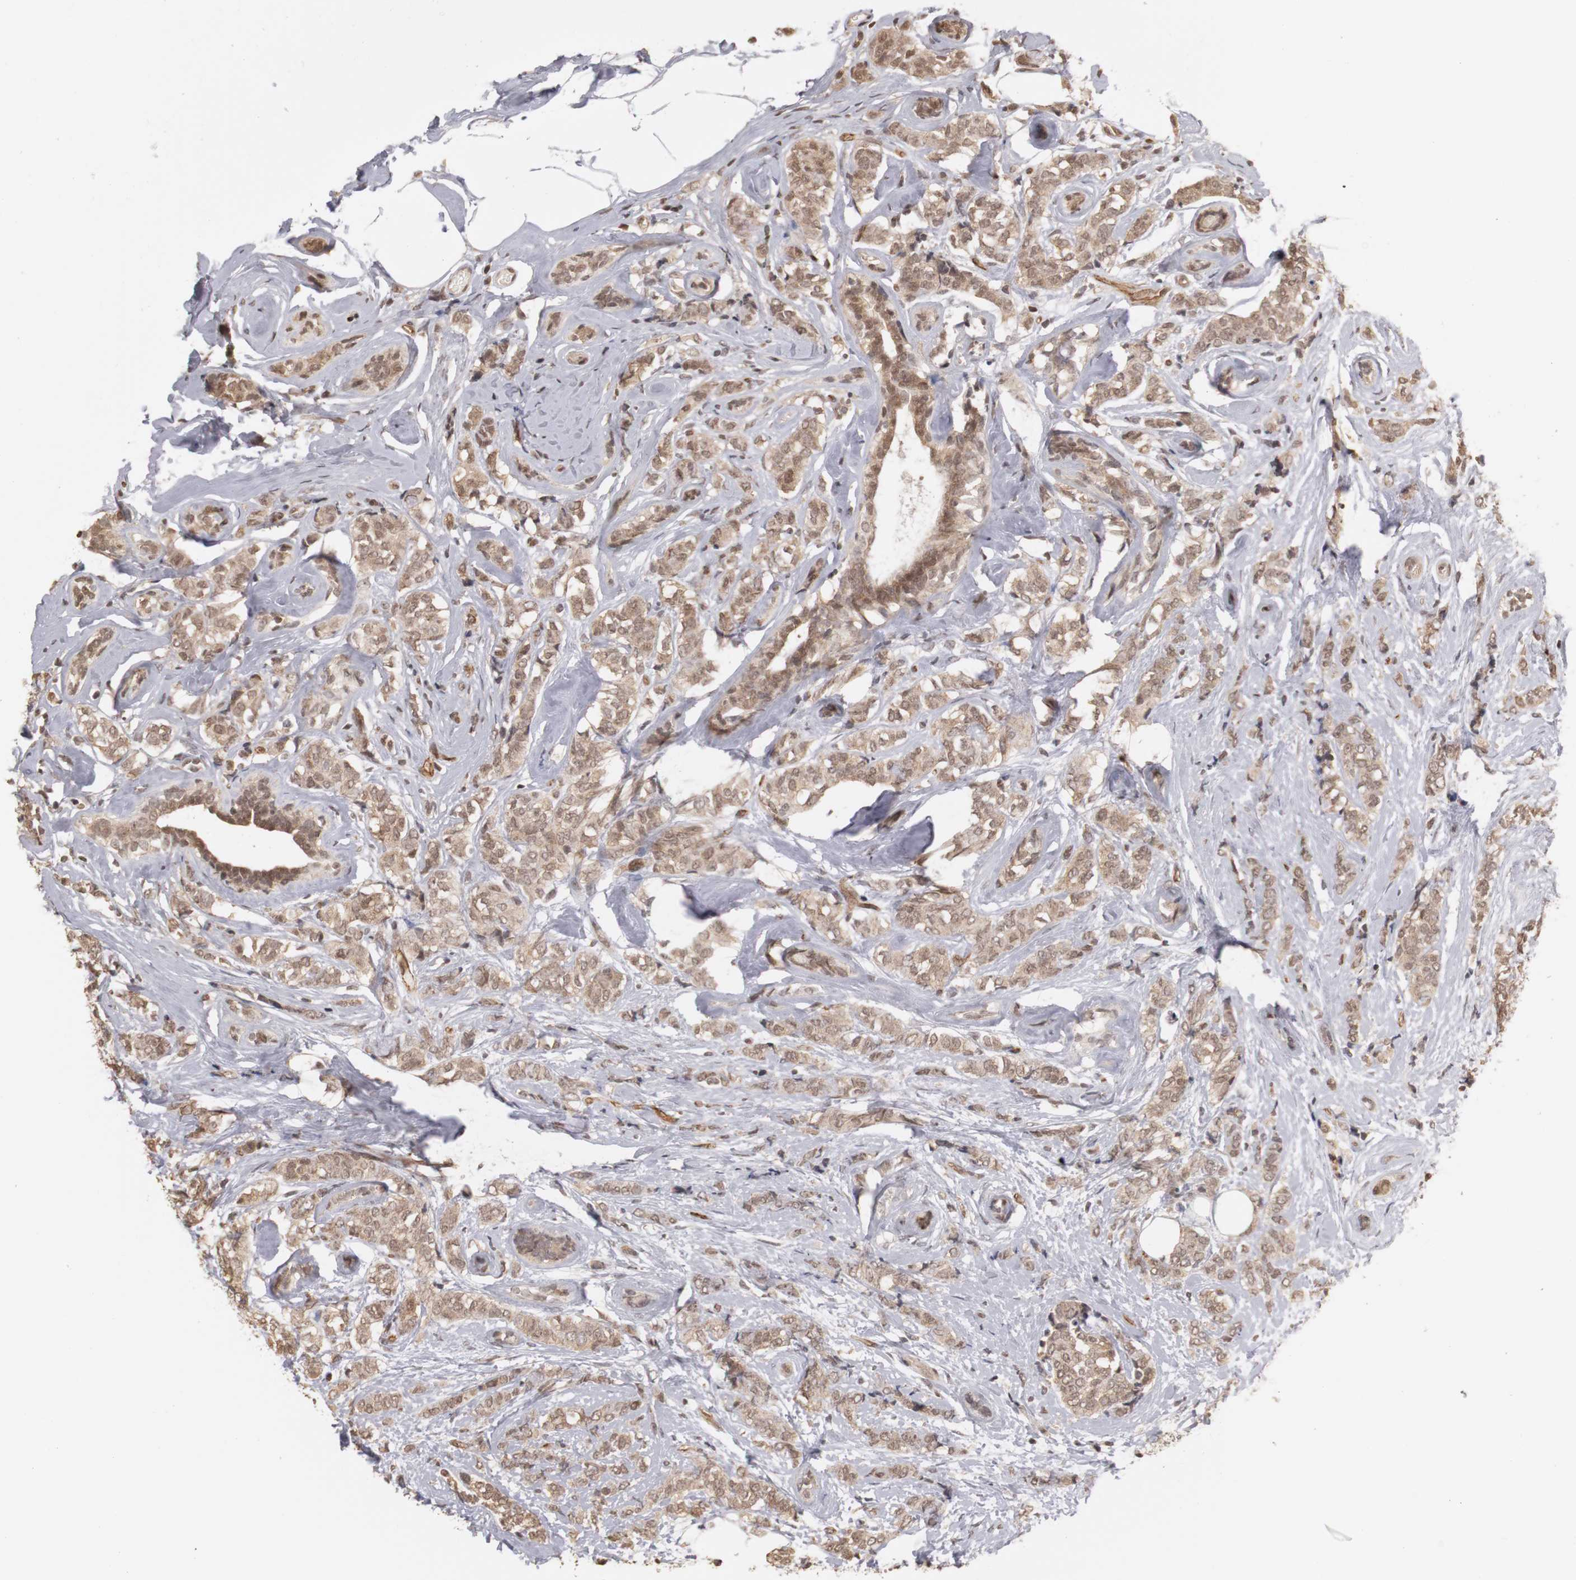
{"staining": {"intensity": "weak", "quantity": ">75%", "location": "cytoplasmic/membranous,nuclear"}, "tissue": "breast cancer", "cell_type": "Tumor cells", "image_type": "cancer", "snomed": [{"axis": "morphology", "description": "Lobular carcinoma"}, {"axis": "topography", "description": "Breast"}], "caption": "A photomicrograph showing weak cytoplasmic/membranous and nuclear expression in approximately >75% of tumor cells in breast cancer (lobular carcinoma), as visualized by brown immunohistochemical staining.", "gene": "PLEKHA1", "patient": {"sex": "female", "age": 60}}